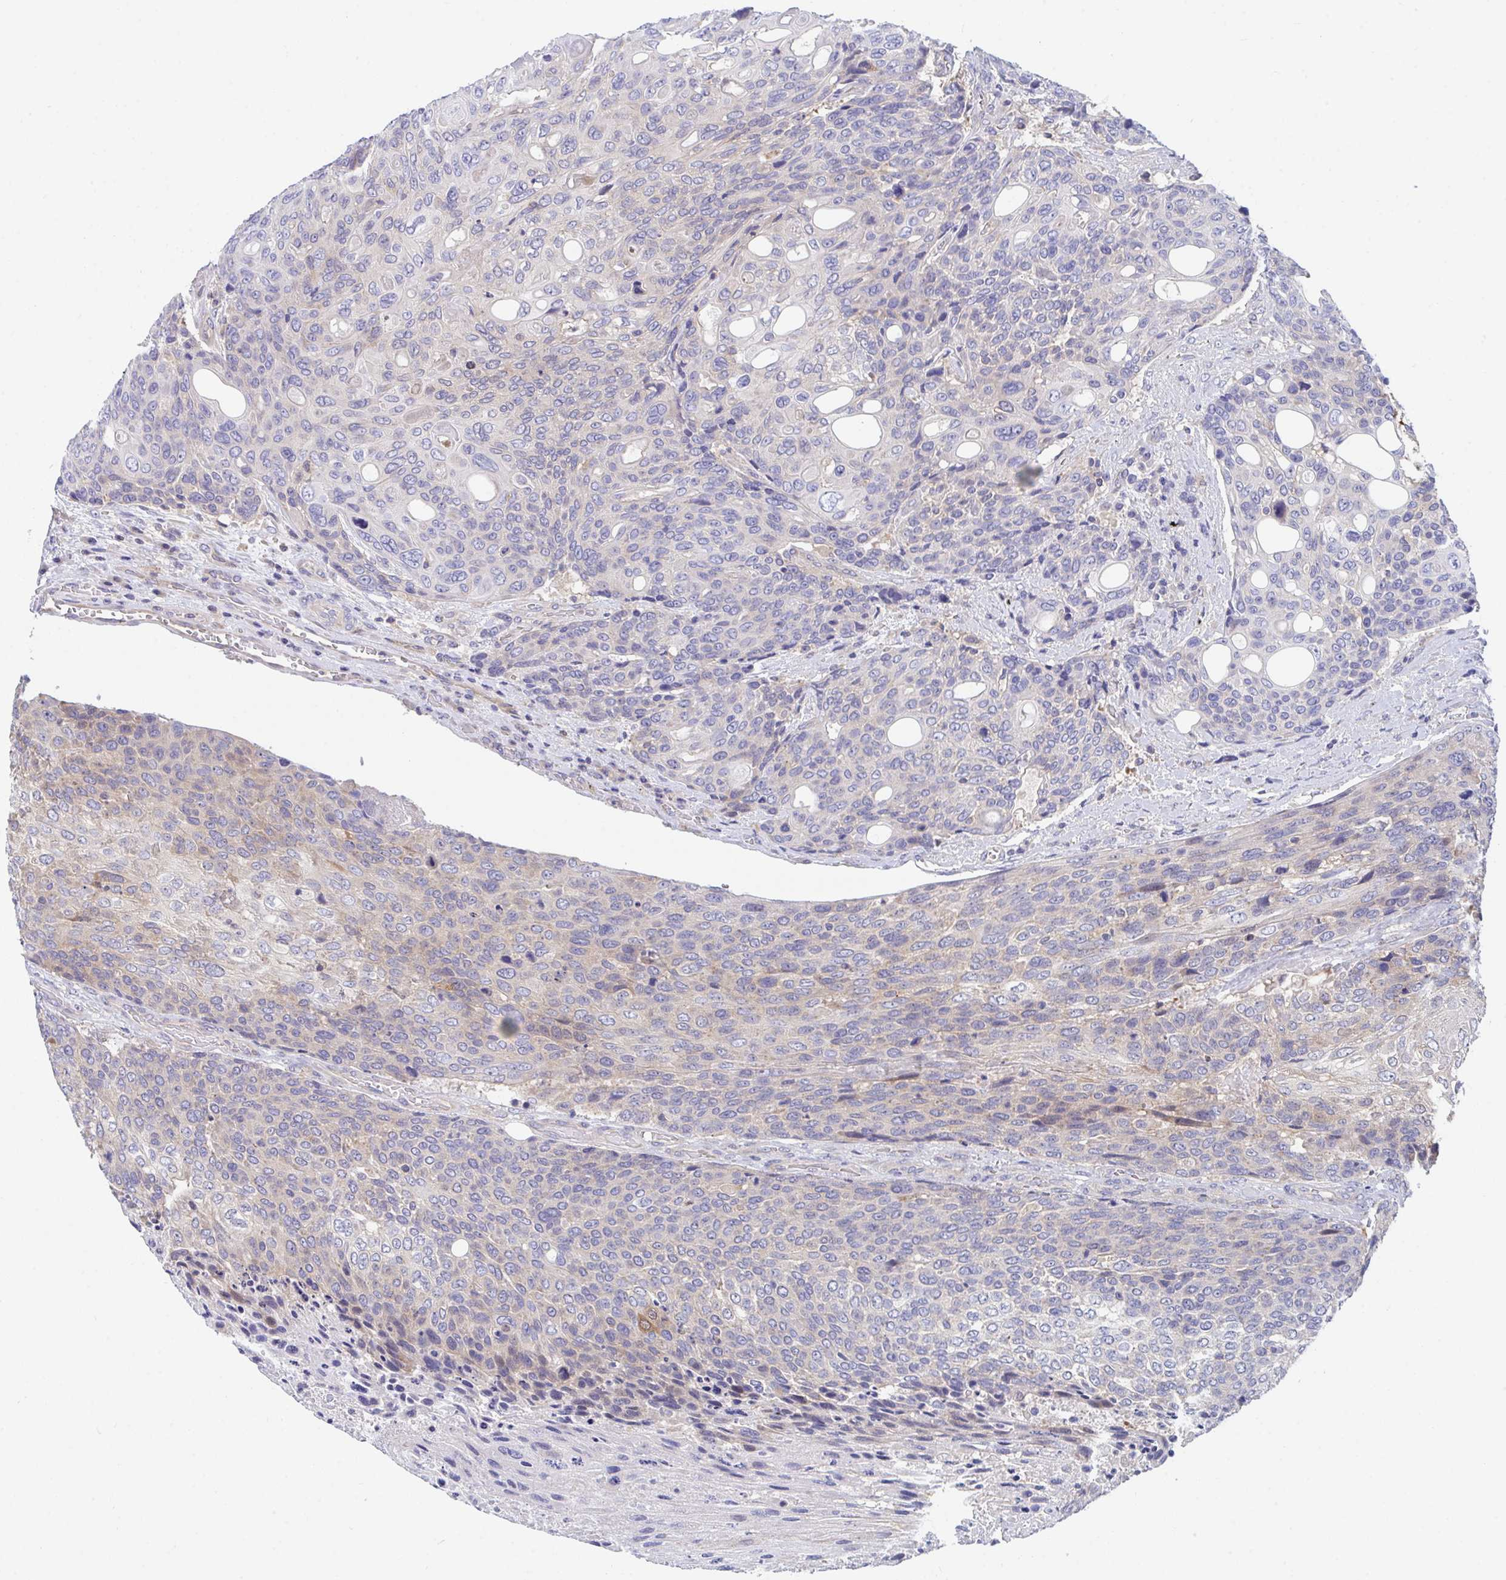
{"staining": {"intensity": "weak", "quantity": "<25%", "location": "cytoplasmic/membranous"}, "tissue": "urothelial cancer", "cell_type": "Tumor cells", "image_type": "cancer", "snomed": [{"axis": "morphology", "description": "Urothelial carcinoma, High grade"}, {"axis": "topography", "description": "Urinary bladder"}], "caption": "IHC micrograph of neoplastic tissue: human high-grade urothelial carcinoma stained with DAB shows no significant protein staining in tumor cells.", "gene": "P2RX3", "patient": {"sex": "female", "age": 70}}